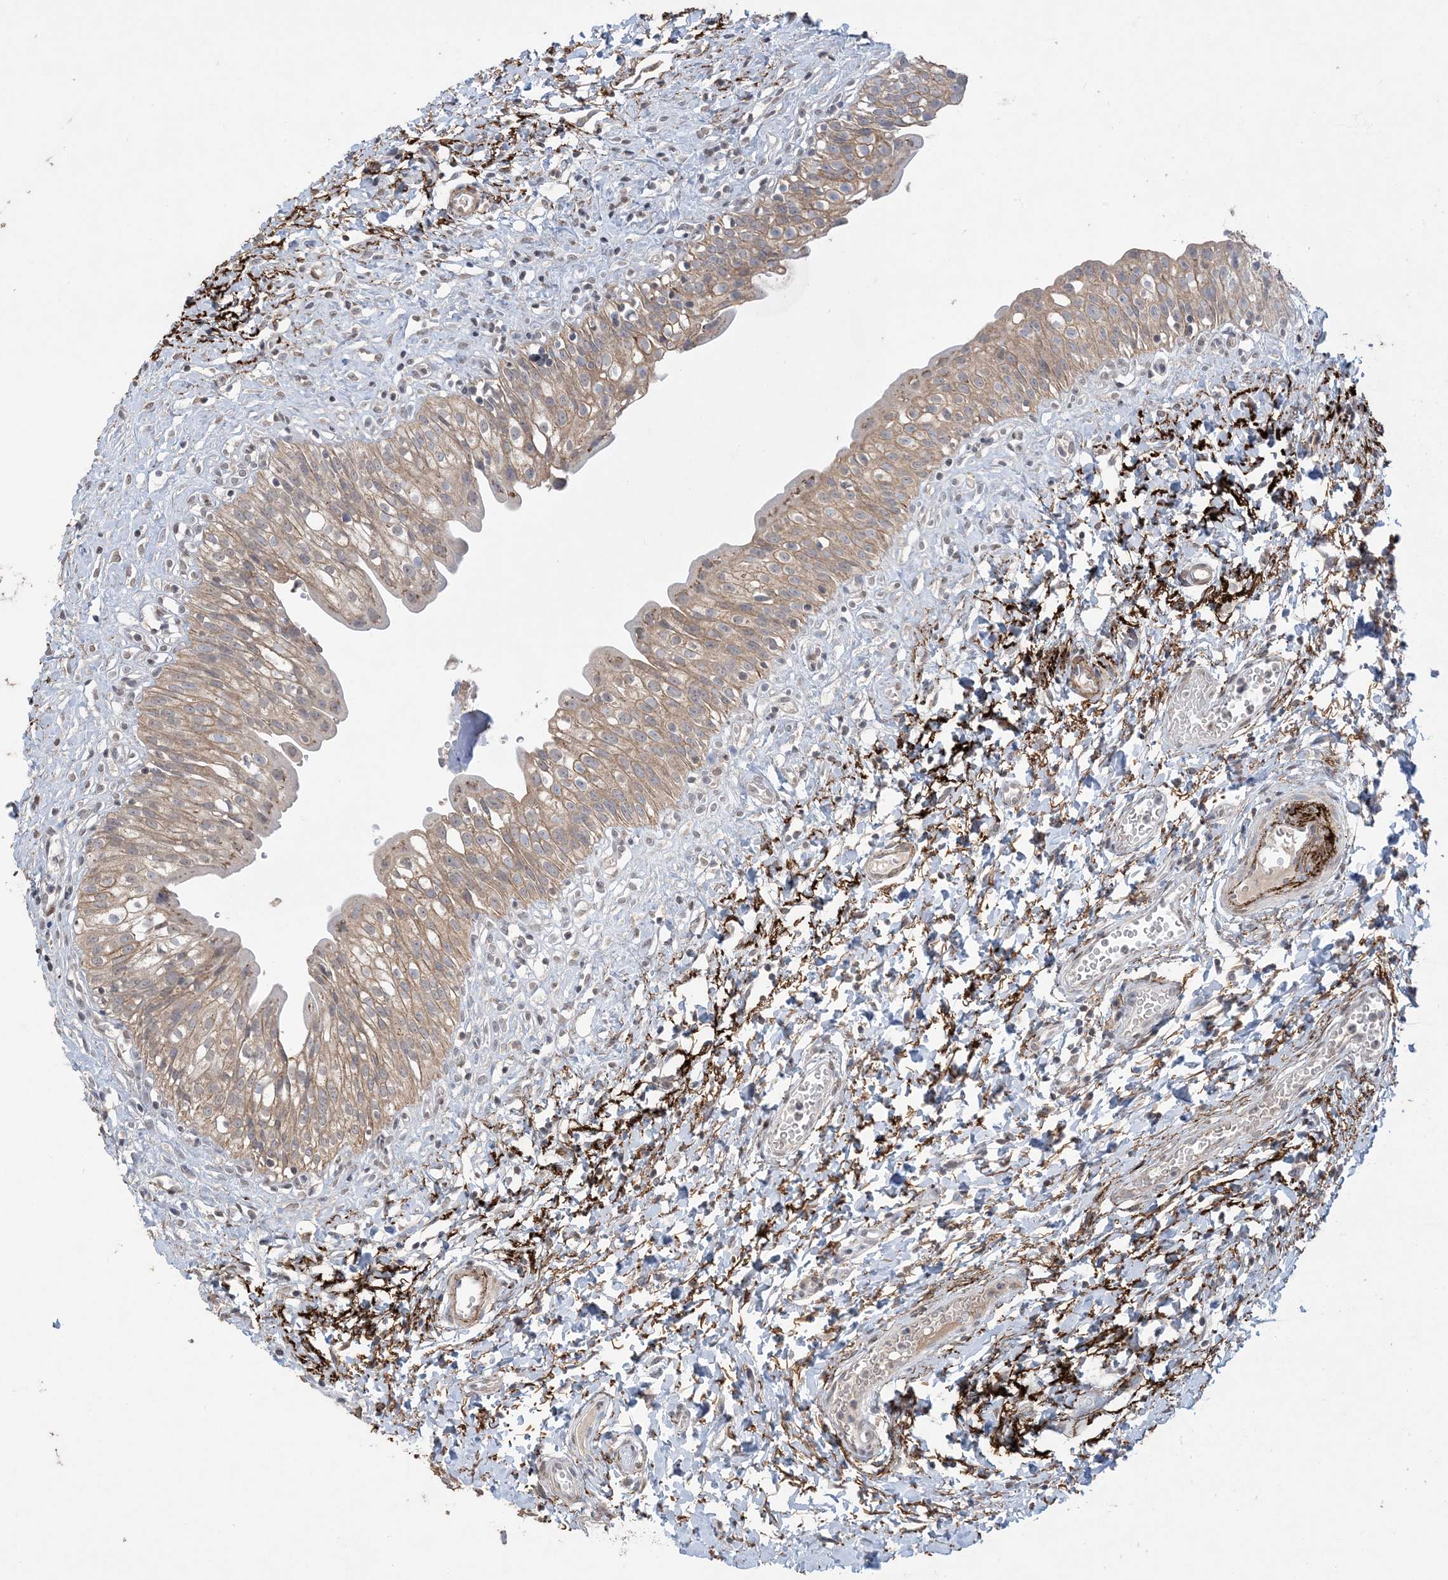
{"staining": {"intensity": "weak", "quantity": ">75%", "location": "cytoplasmic/membranous"}, "tissue": "urinary bladder", "cell_type": "Urothelial cells", "image_type": "normal", "snomed": [{"axis": "morphology", "description": "Normal tissue, NOS"}, {"axis": "topography", "description": "Urinary bladder"}], "caption": "Immunohistochemical staining of normal human urinary bladder shows >75% levels of weak cytoplasmic/membranous protein staining in about >75% of urothelial cells. (Brightfield microscopy of DAB IHC at high magnification).", "gene": "XRN1", "patient": {"sex": "male", "age": 51}}